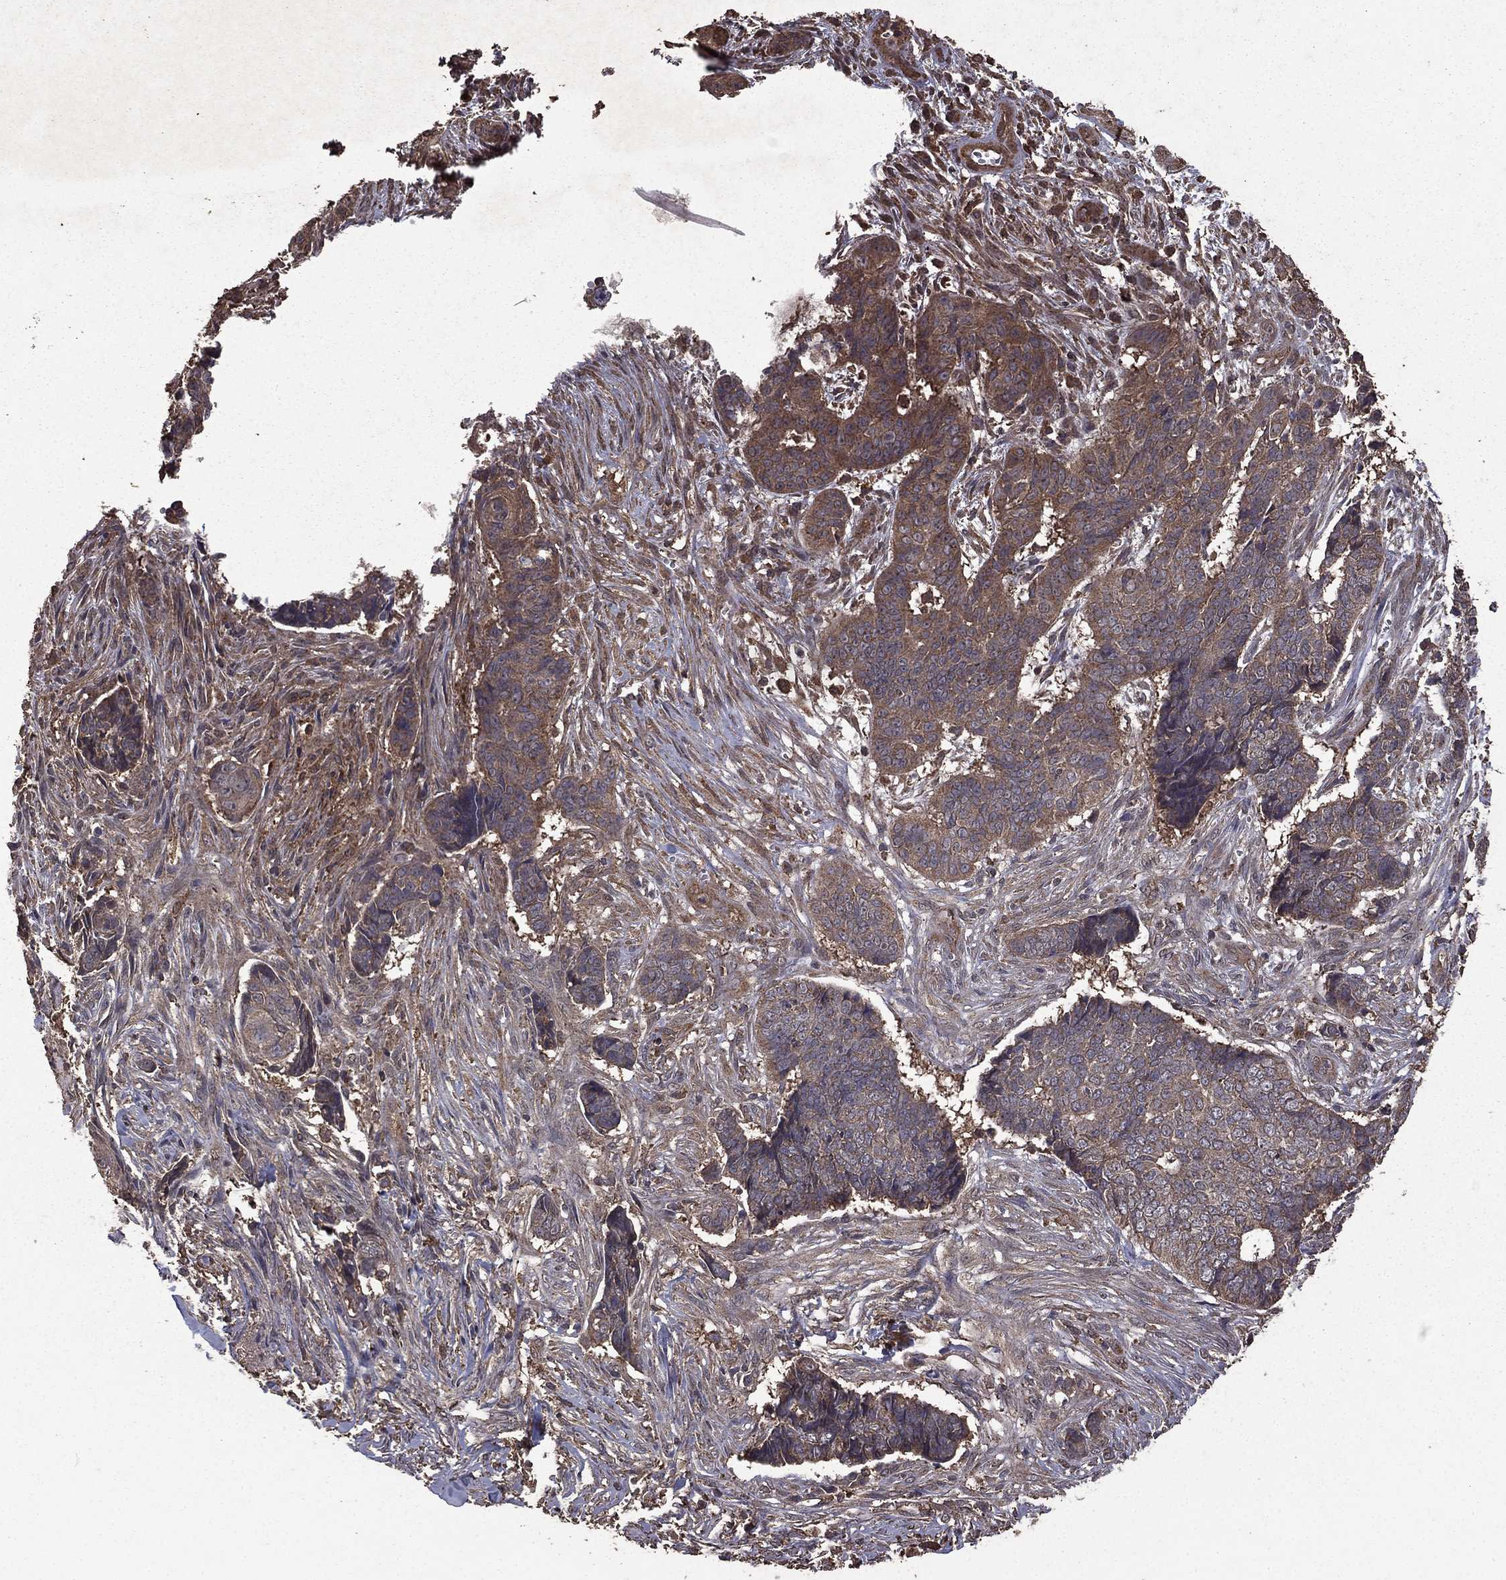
{"staining": {"intensity": "moderate", "quantity": "<25%", "location": "cytoplasmic/membranous"}, "tissue": "skin cancer", "cell_type": "Tumor cells", "image_type": "cancer", "snomed": [{"axis": "morphology", "description": "Basal cell carcinoma"}, {"axis": "topography", "description": "Skin"}], "caption": "A brown stain highlights moderate cytoplasmic/membranous expression of a protein in human skin basal cell carcinoma tumor cells. (IHC, brightfield microscopy, high magnification).", "gene": "BIRC6", "patient": {"sex": "male", "age": 86}}